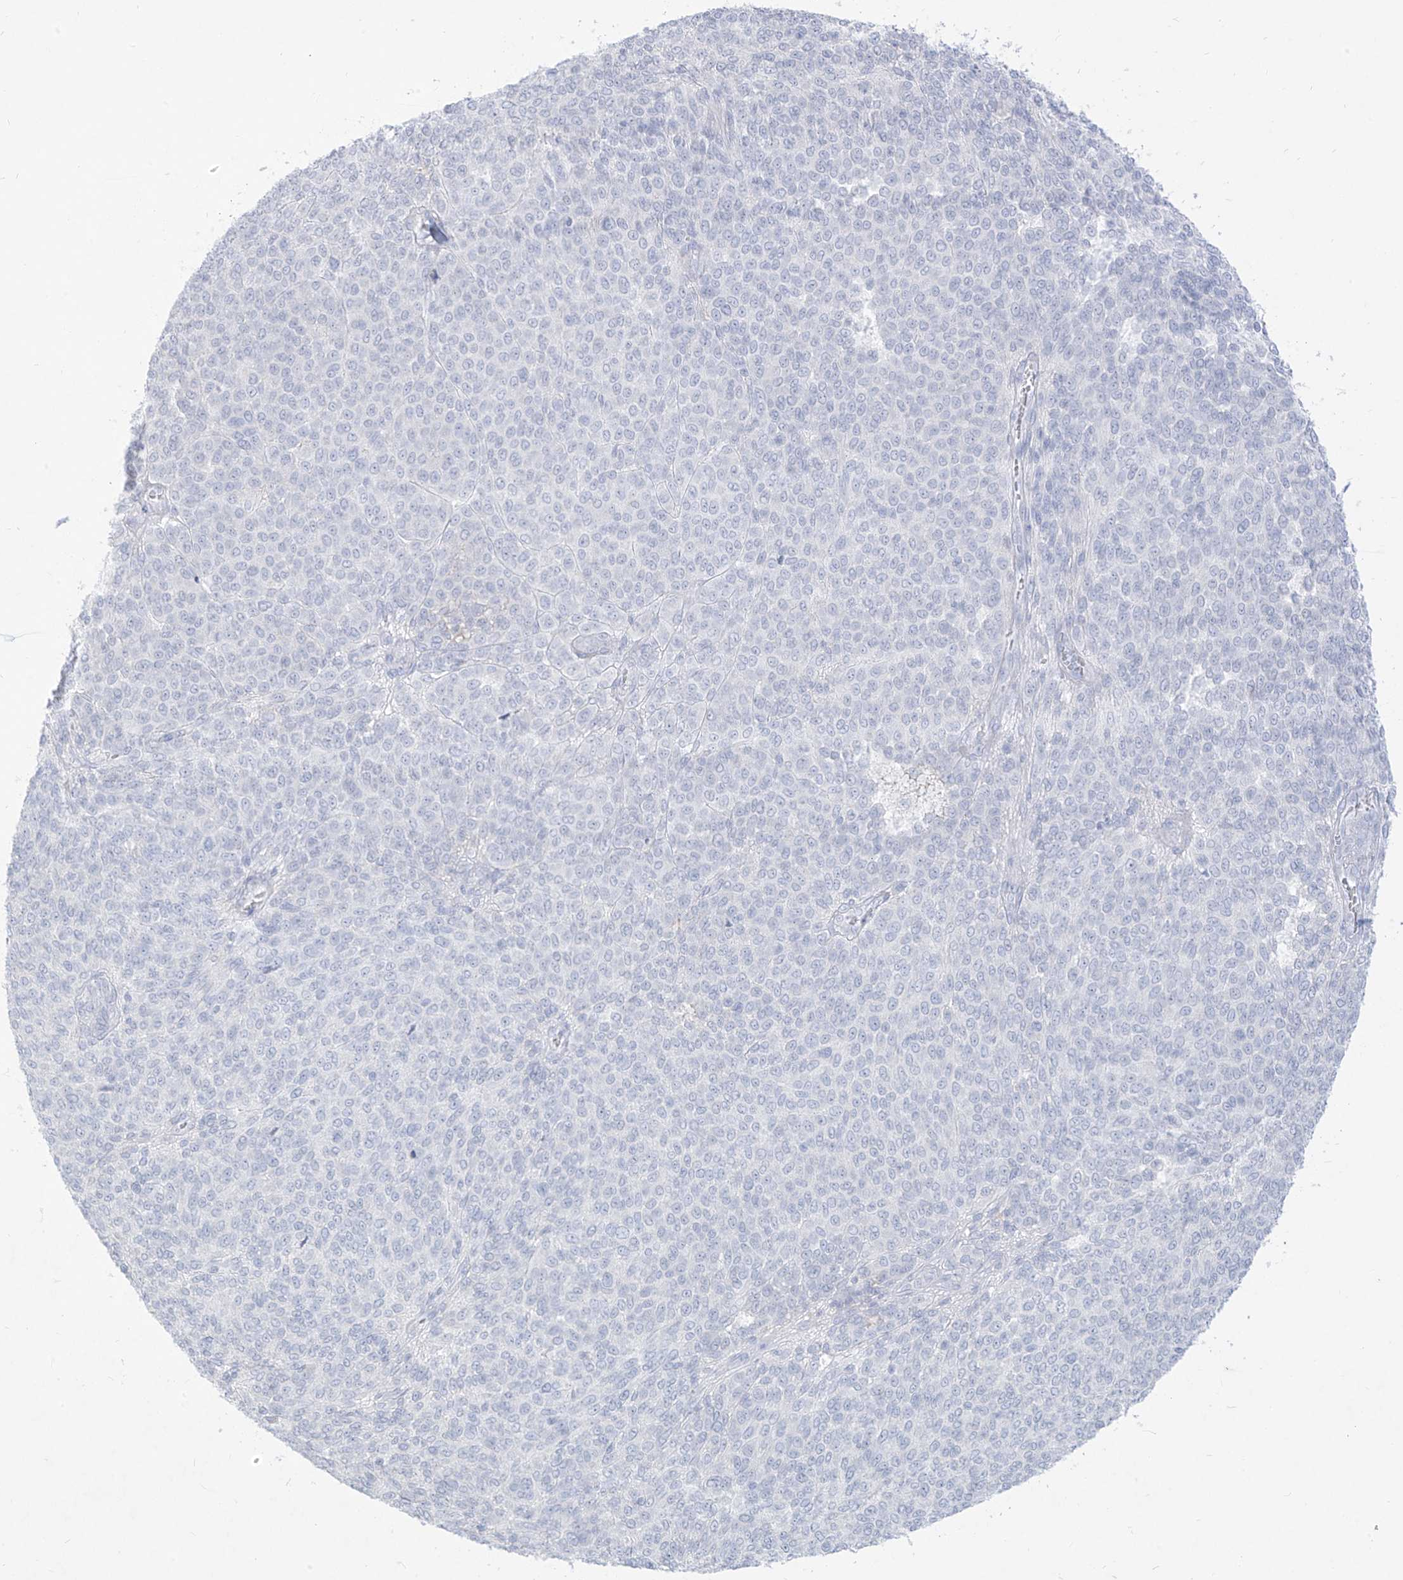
{"staining": {"intensity": "negative", "quantity": "none", "location": "none"}, "tissue": "melanoma", "cell_type": "Tumor cells", "image_type": "cancer", "snomed": [{"axis": "morphology", "description": "Malignant melanoma, NOS"}, {"axis": "topography", "description": "Skin"}], "caption": "Protein analysis of melanoma displays no significant staining in tumor cells.", "gene": "TGM4", "patient": {"sex": "male", "age": 49}}